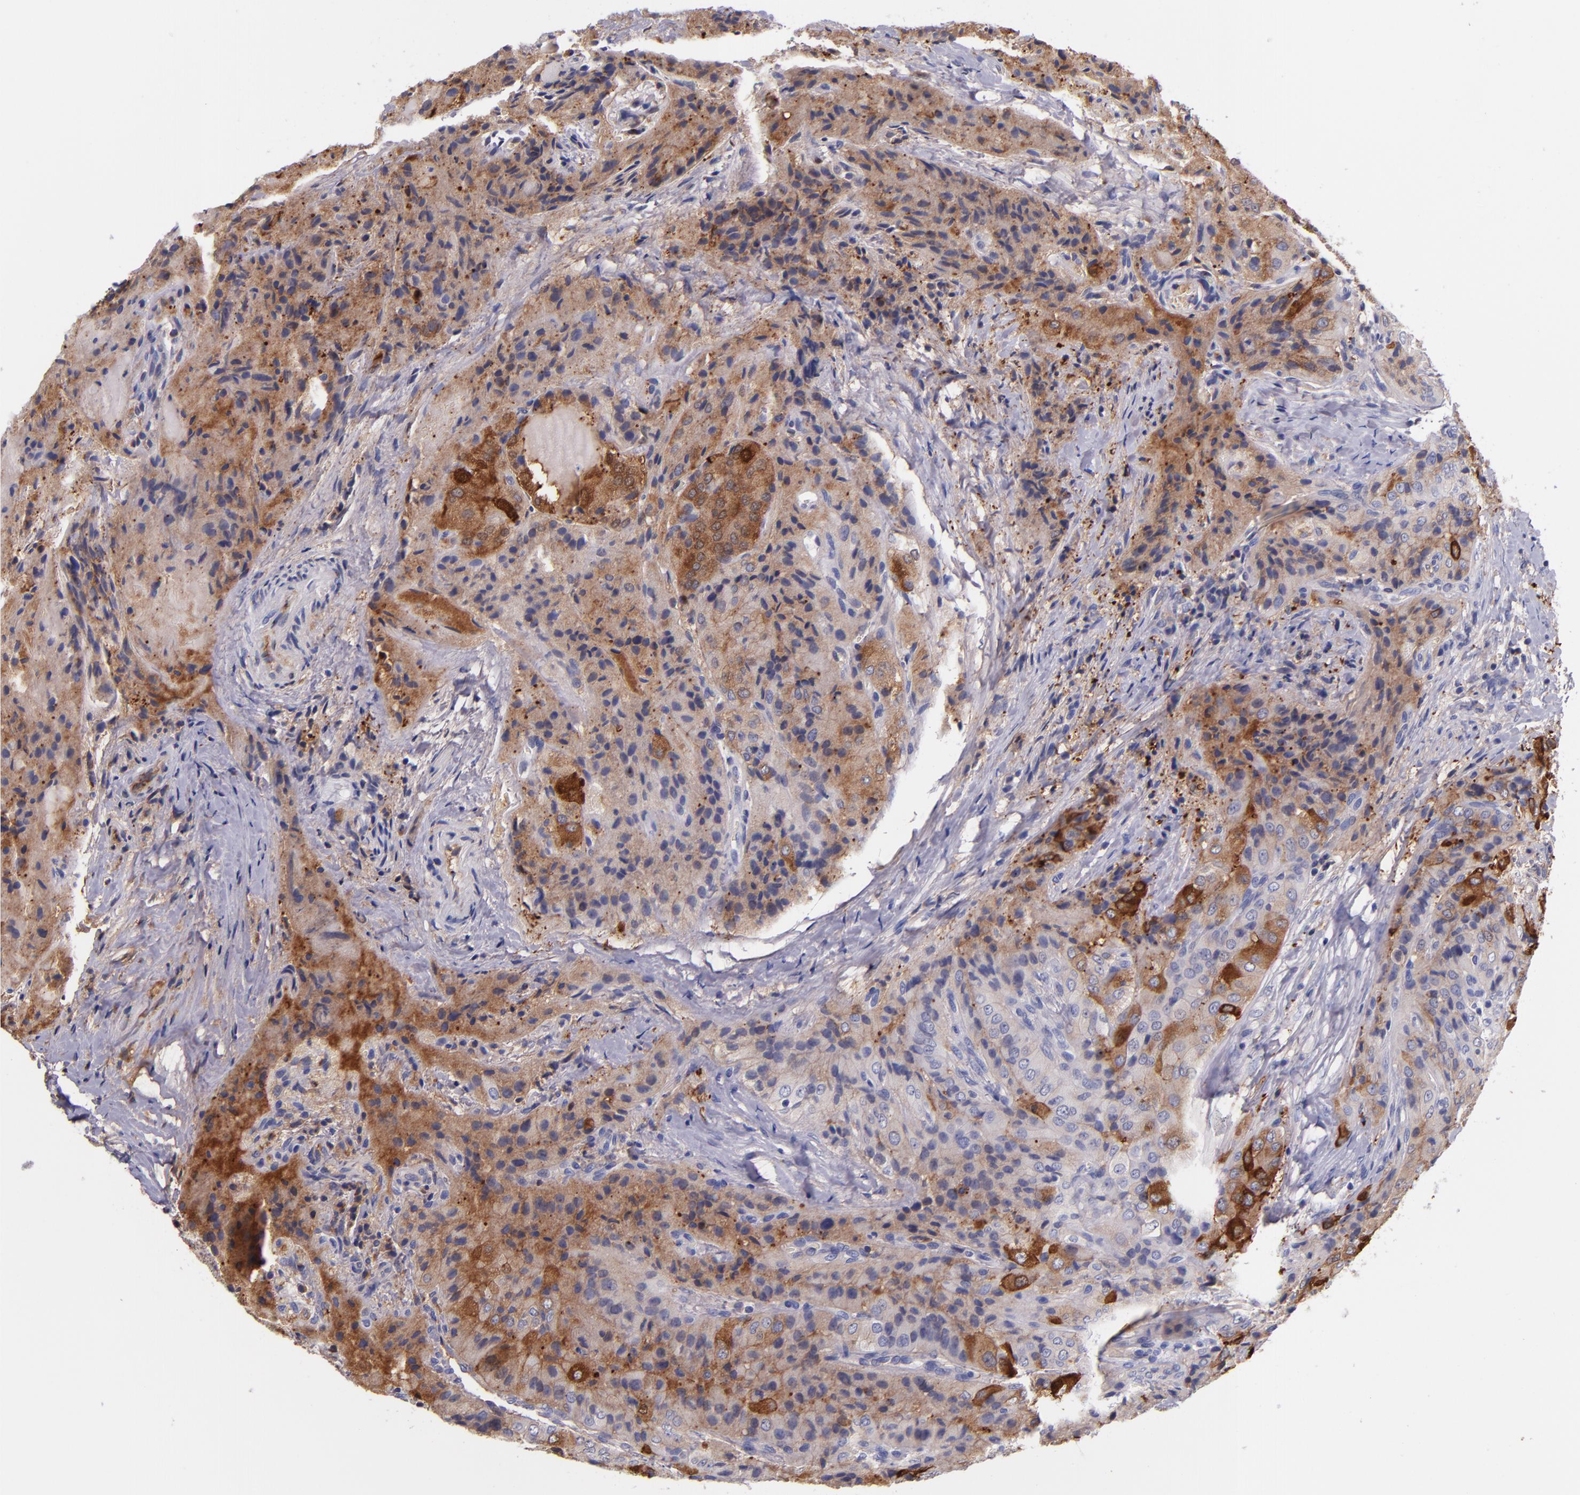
{"staining": {"intensity": "strong", "quantity": "25%-75%", "location": "cytoplasmic/membranous"}, "tissue": "thyroid cancer", "cell_type": "Tumor cells", "image_type": "cancer", "snomed": [{"axis": "morphology", "description": "Papillary adenocarcinoma, NOS"}, {"axis": "topography", "description": "Thyroid gland"}], "caption": "Human thyroid papillary adenocarcinoma stained with a brown dye displays strong cytoplasmic/membranous positive positivity in approximately 25%-75% of tumor cells.", "gene": "IVL", "patient": {"sex": "female", "age": 71}}